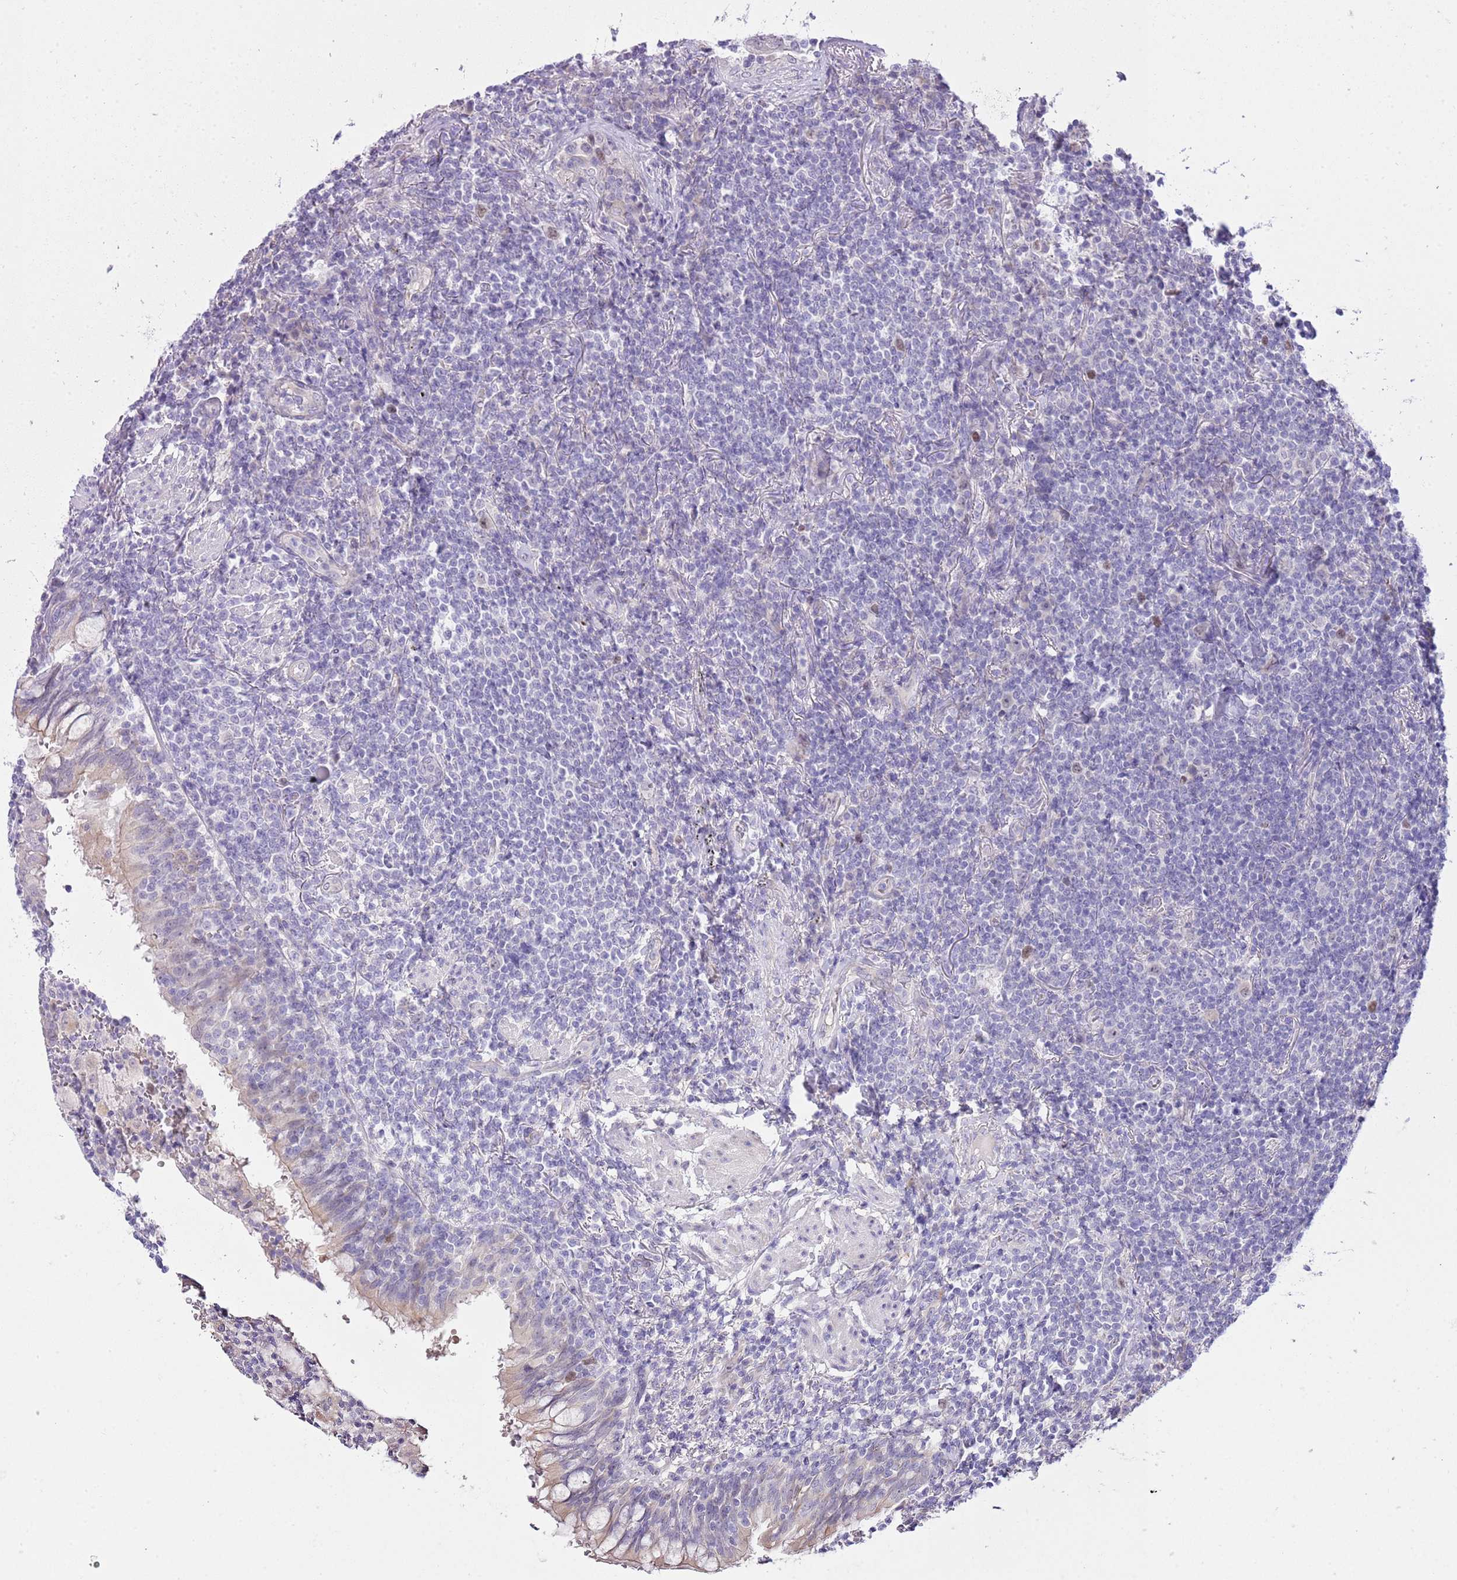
{"staining": {"intensity": "negative", "quantity": "none", "location": "none"}, "tissue": "lymphoma", "cell_type": "Tumor cells", "image_type": "cancer", "snomed": [{"axis": "morphology", "description": "Malignant lymphoma, non-Hodgkin's type, Low grade"}, {"axis": "topography", "description": "Lung"}], "caption": "Protein analysis of malignant lymphoma, non-Hodgkin's type (low-grade) demonstrates no significant staining in tumor cells.", "gene": "FBRSL1", "patient": {"sex": "female", "age": 71}}